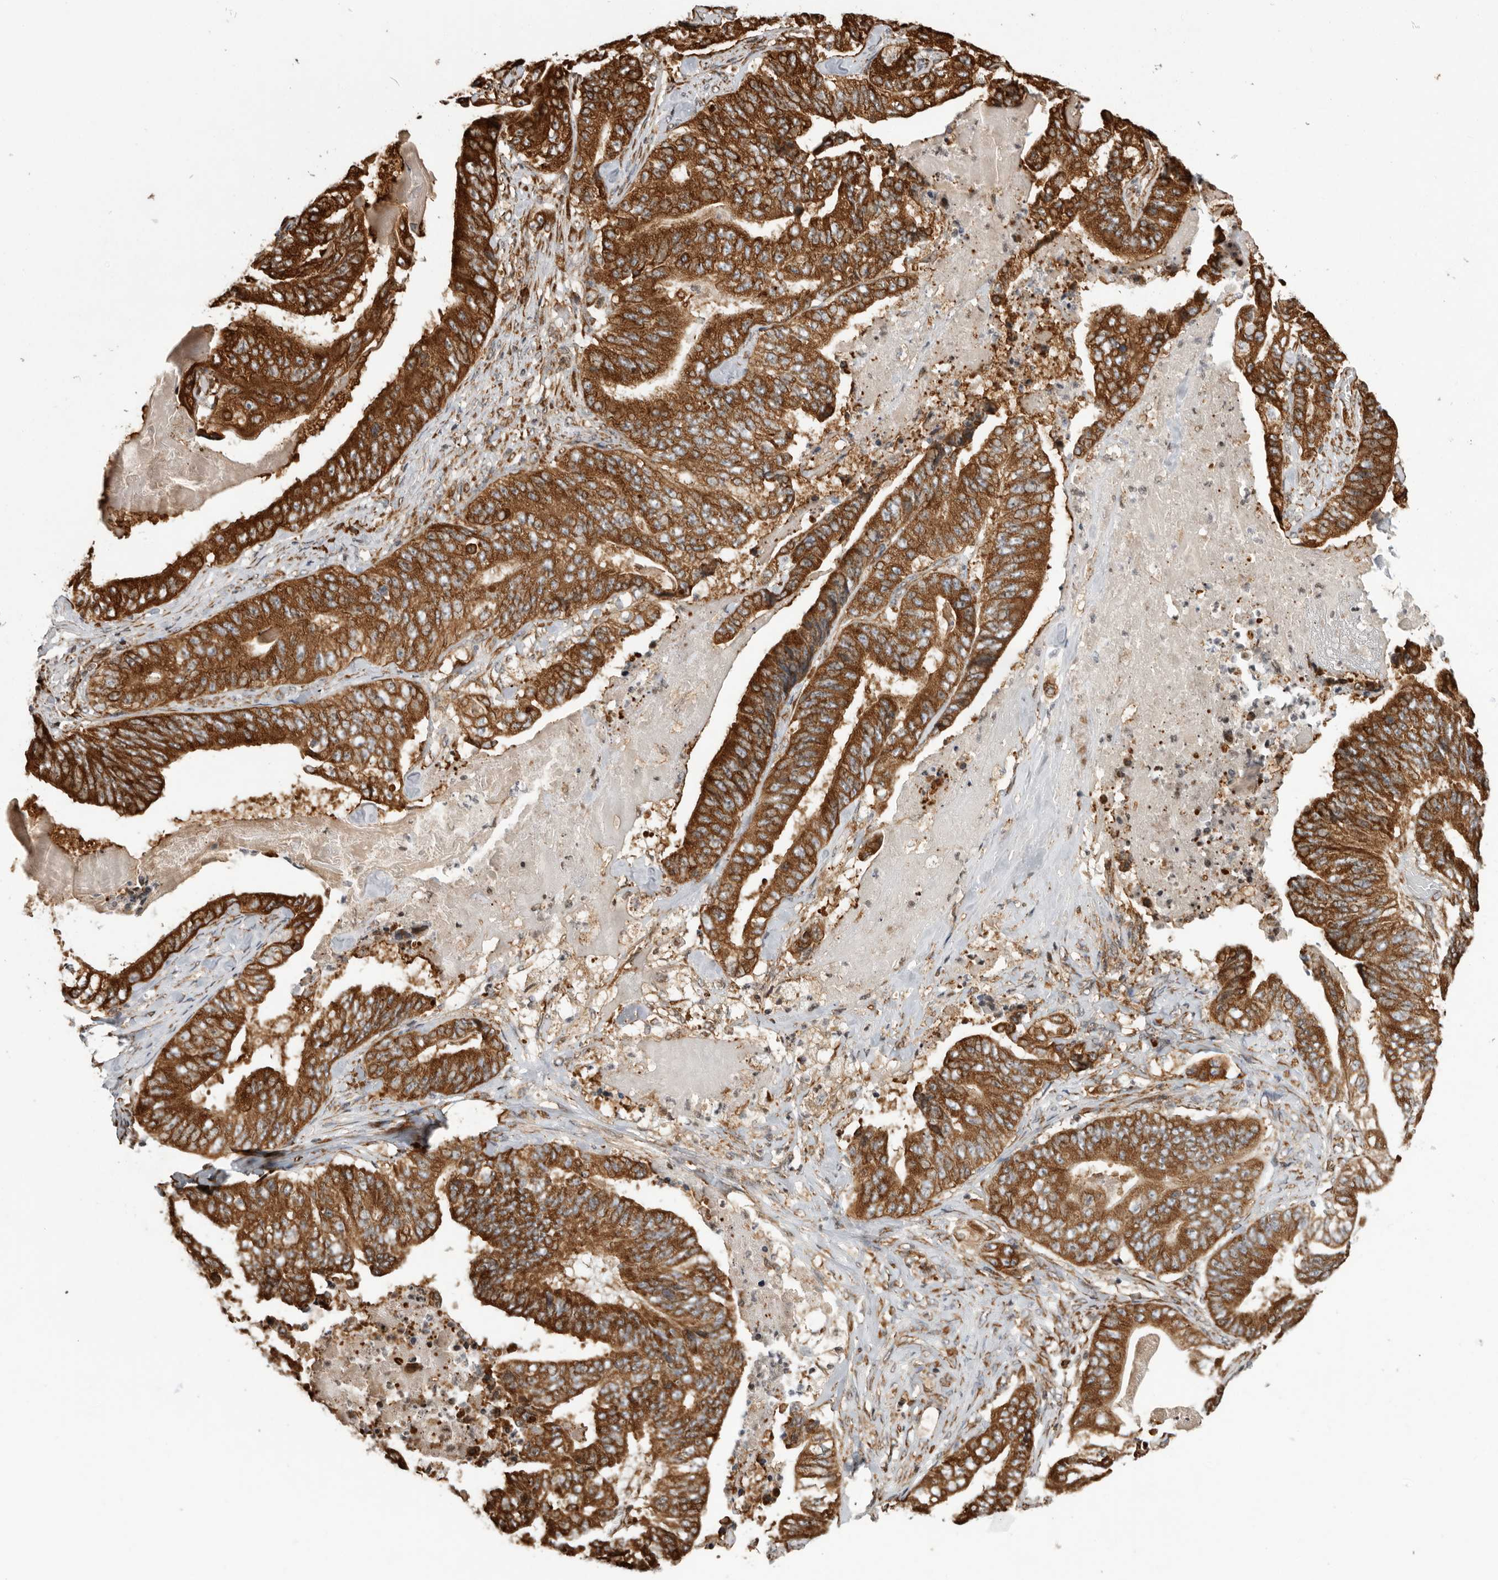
{"staining": {"intensity": "strong", "quantity": ">75%", "location": "cytoplasmic/membranous"}, "tissue": "stomach cancer", "cell_type": "Tumor cells", "image_type": "cancer", "snomed": [{"axis": "morphology", "description": "Adenocarcinoma, NOS"}, {"axis": "topography", "description": "Stomach"}], "caption": "About >75% of tumor cells in human adenocarcinoma (stomach) display strong cytoplasmic/membranous protein positivity as visualized by brown immunohistochemical staining.", "gene": "FZD3", "patient": {"sex": "female", "age": 73}}